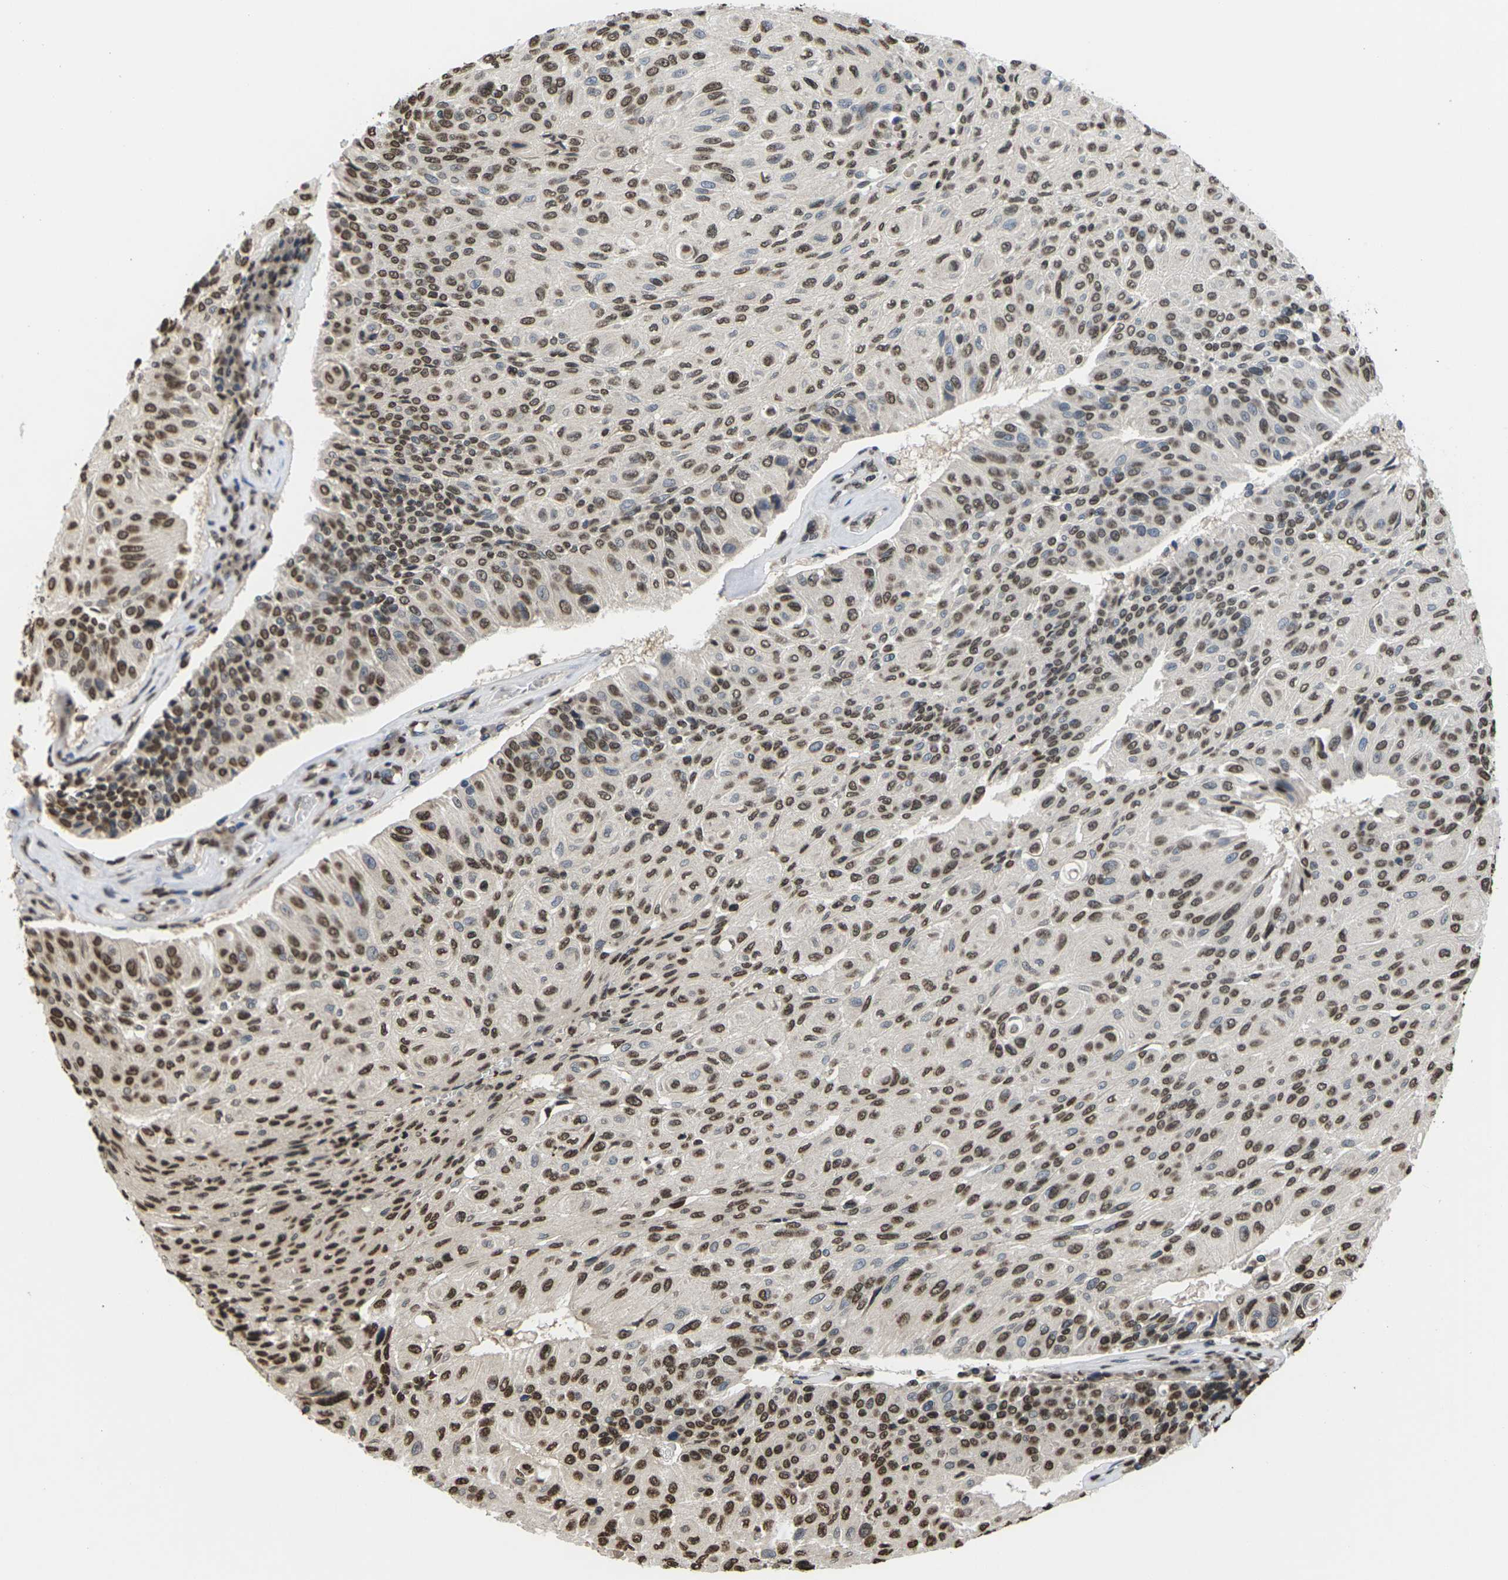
{"staining": {"intensity": "strong", "quantity": ">75%", "location": "nuclear"}, "tissue": "urothelial cancer", "cell_type": "Tumor cells", "image_type": "cancer", "snomed": [{"axis": "morphology", "description": "Urothelial carcinoma, High grade"}, {"axis": "topography", "description": "Urinary bladder"}], "caption": "Urothelial carcinoma (high-grade) stained with a protein marker exhibits strong staining in tumor cells.", "gene": "EMSY", "patient": {"sex": "male", "age": 66}}